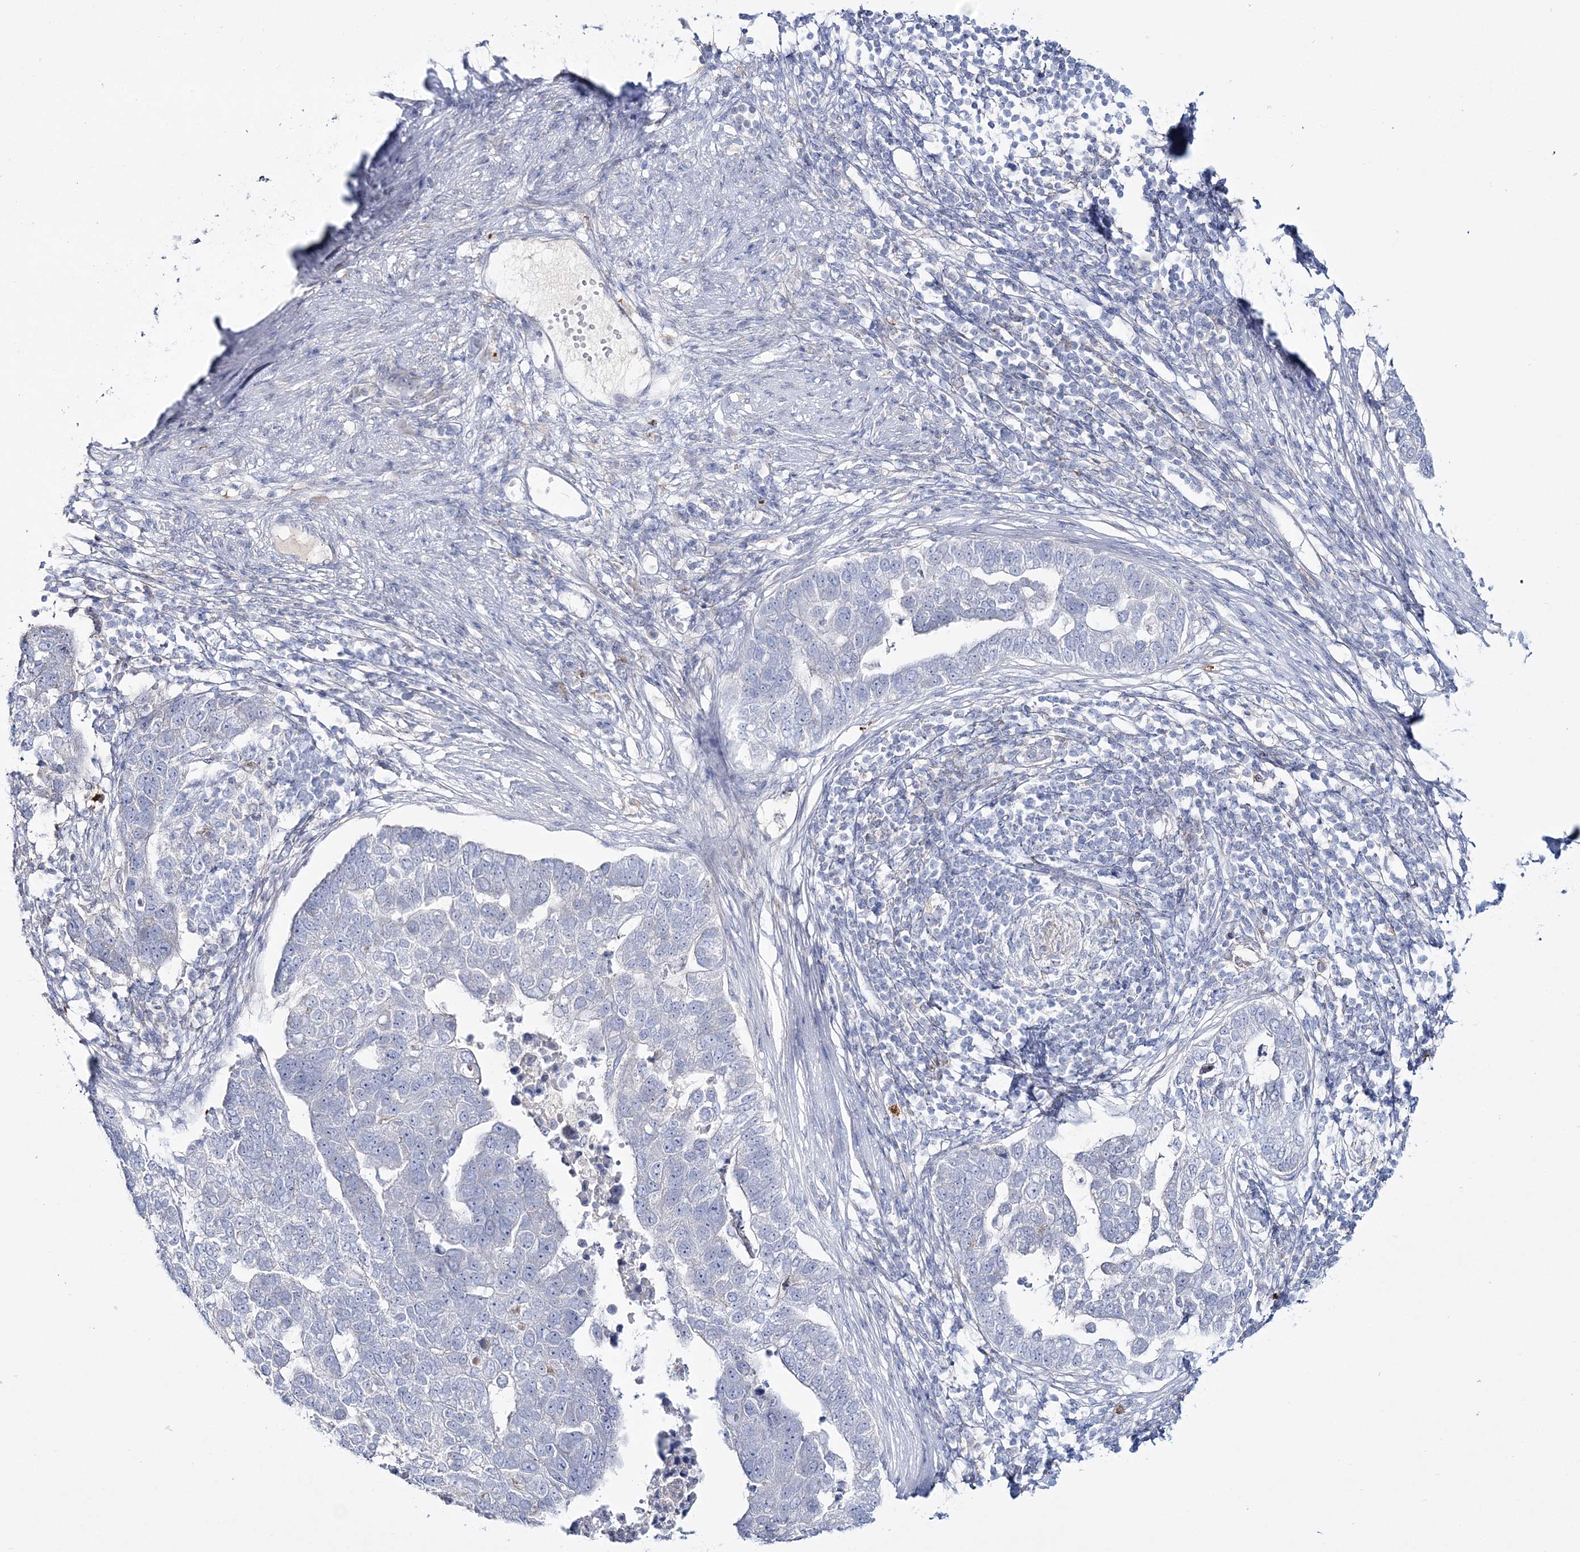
{"staining": {"intensity": "negative", "quantity": "none", "location": "none"}, "tissue": "pancreatic cancer", "cell_type": "Tumor cells", "image_type": "cancer", "snomed": [{"axis": "morphology", "description": "Adenocarcinoma, NOS"}, {"axis": "topography", "description": "Pancreas"}], "caption": "Protein analysis of pancreatic cancer exhibits no significant expression in tumor cells. The staining was performed using DAB (3,3'-diaminobenzidine) to visualize the protein expression in brown, while the nuclei were stained in blue with hematoxylin (Magnification: 20x).", "gene": "WDSUB1", "patient": {"sex": "female", "age": 61}}